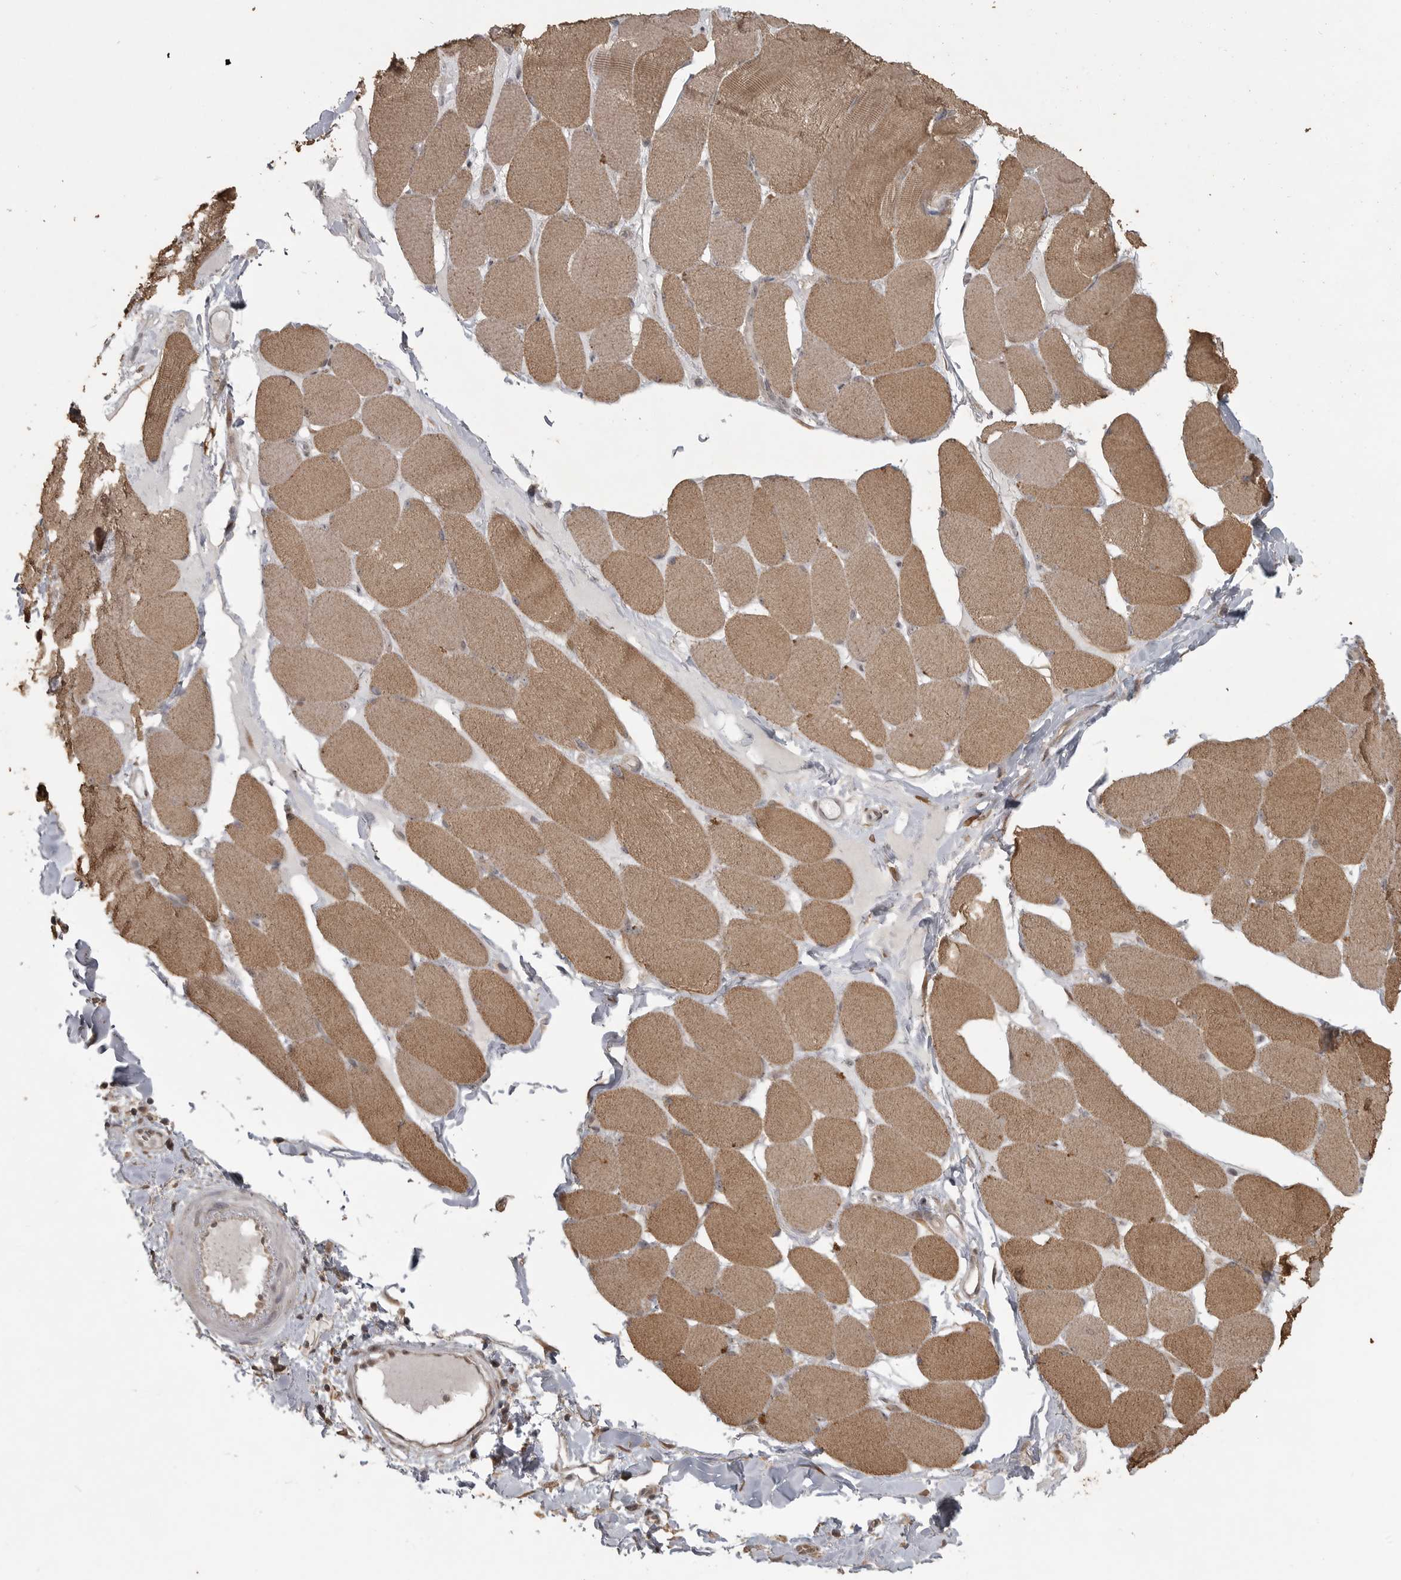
{"staining": {"intensity": "moderate", "quantity": ">75%", "location": "cytoplasmic/membranous"}, "tissue": "skeletal muscle", "cell_type": "Myocytes", "image_type": "normal", "snomed": [{"axis": "morphology", "description": "Normal tissue, NOS"}, {"axis": "topography", "description": "Skin"}, {"axis": "topography", "description": "Skeletal muscle"}], "caption": "Protein staining by immunohistochemistry demonstrates moderate cytoplasmic/membranous positivity in approximately >75% of myocytes in unremarkable skeletal muscle.", "gene": "LLGL1", "patient": {"sex": "male", "age": 83}}